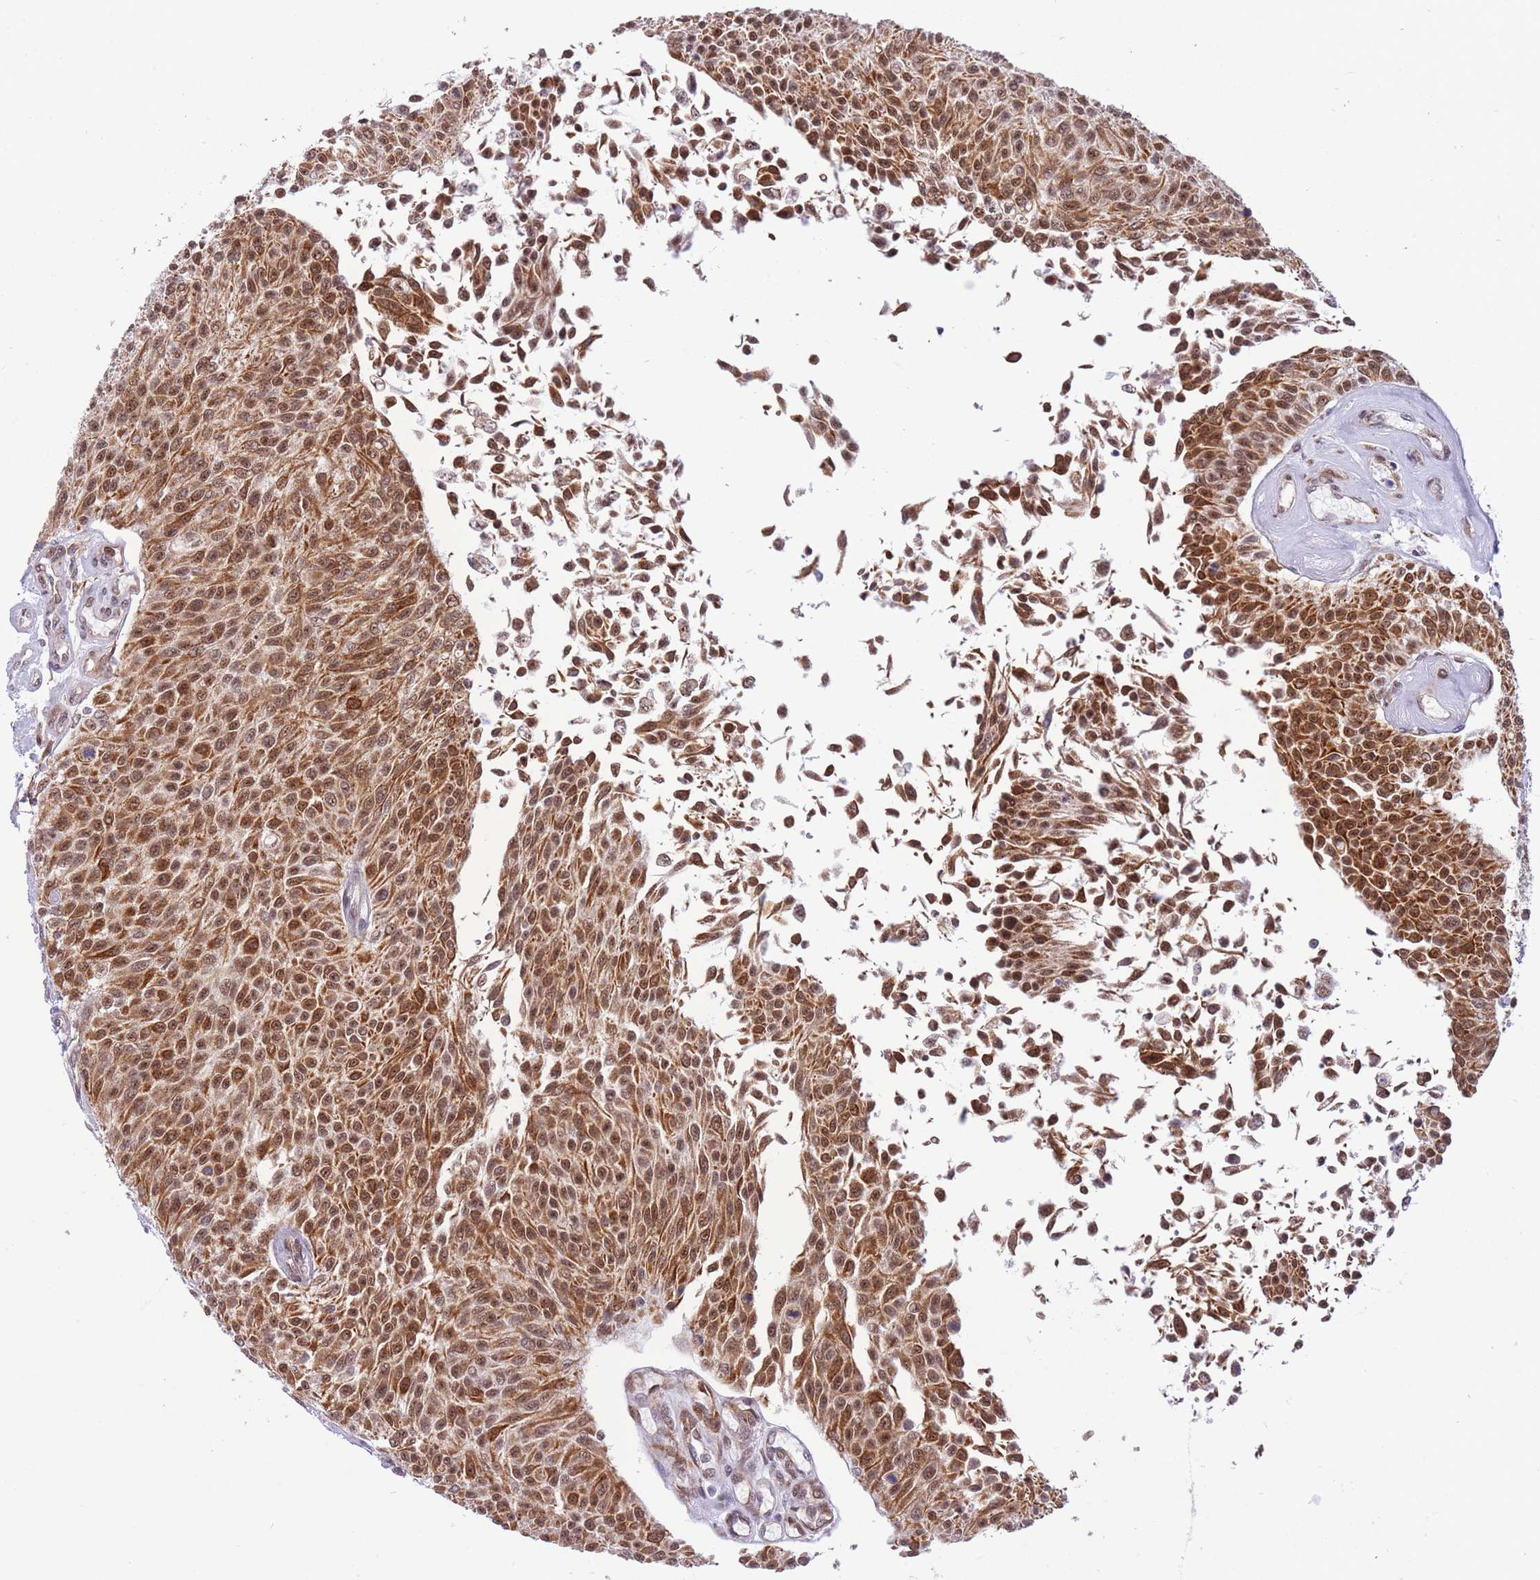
{"staining": {"intensity": "moderate", "quantity": ">75%", "location": "cytoplasmic/membranous,nuclear"}, "tissue": "urothelial cancer", "cell_type": "Tumor cells", "image_type": "cancer", "snomed": [{"axis": "morphology", "description": "Urothelial carcinoma, NOS"}, {"axis": "topography", "description": "Urinary bladder"}], "caption": "Protein staining of urothelial cancer tissue demonstrates moderate cytoplasmic/membranous and nuclear staining in approximately >75% of tumor cells.", "gene": "CYP2B6", "patient": {"sex": "male", "age": 55}}